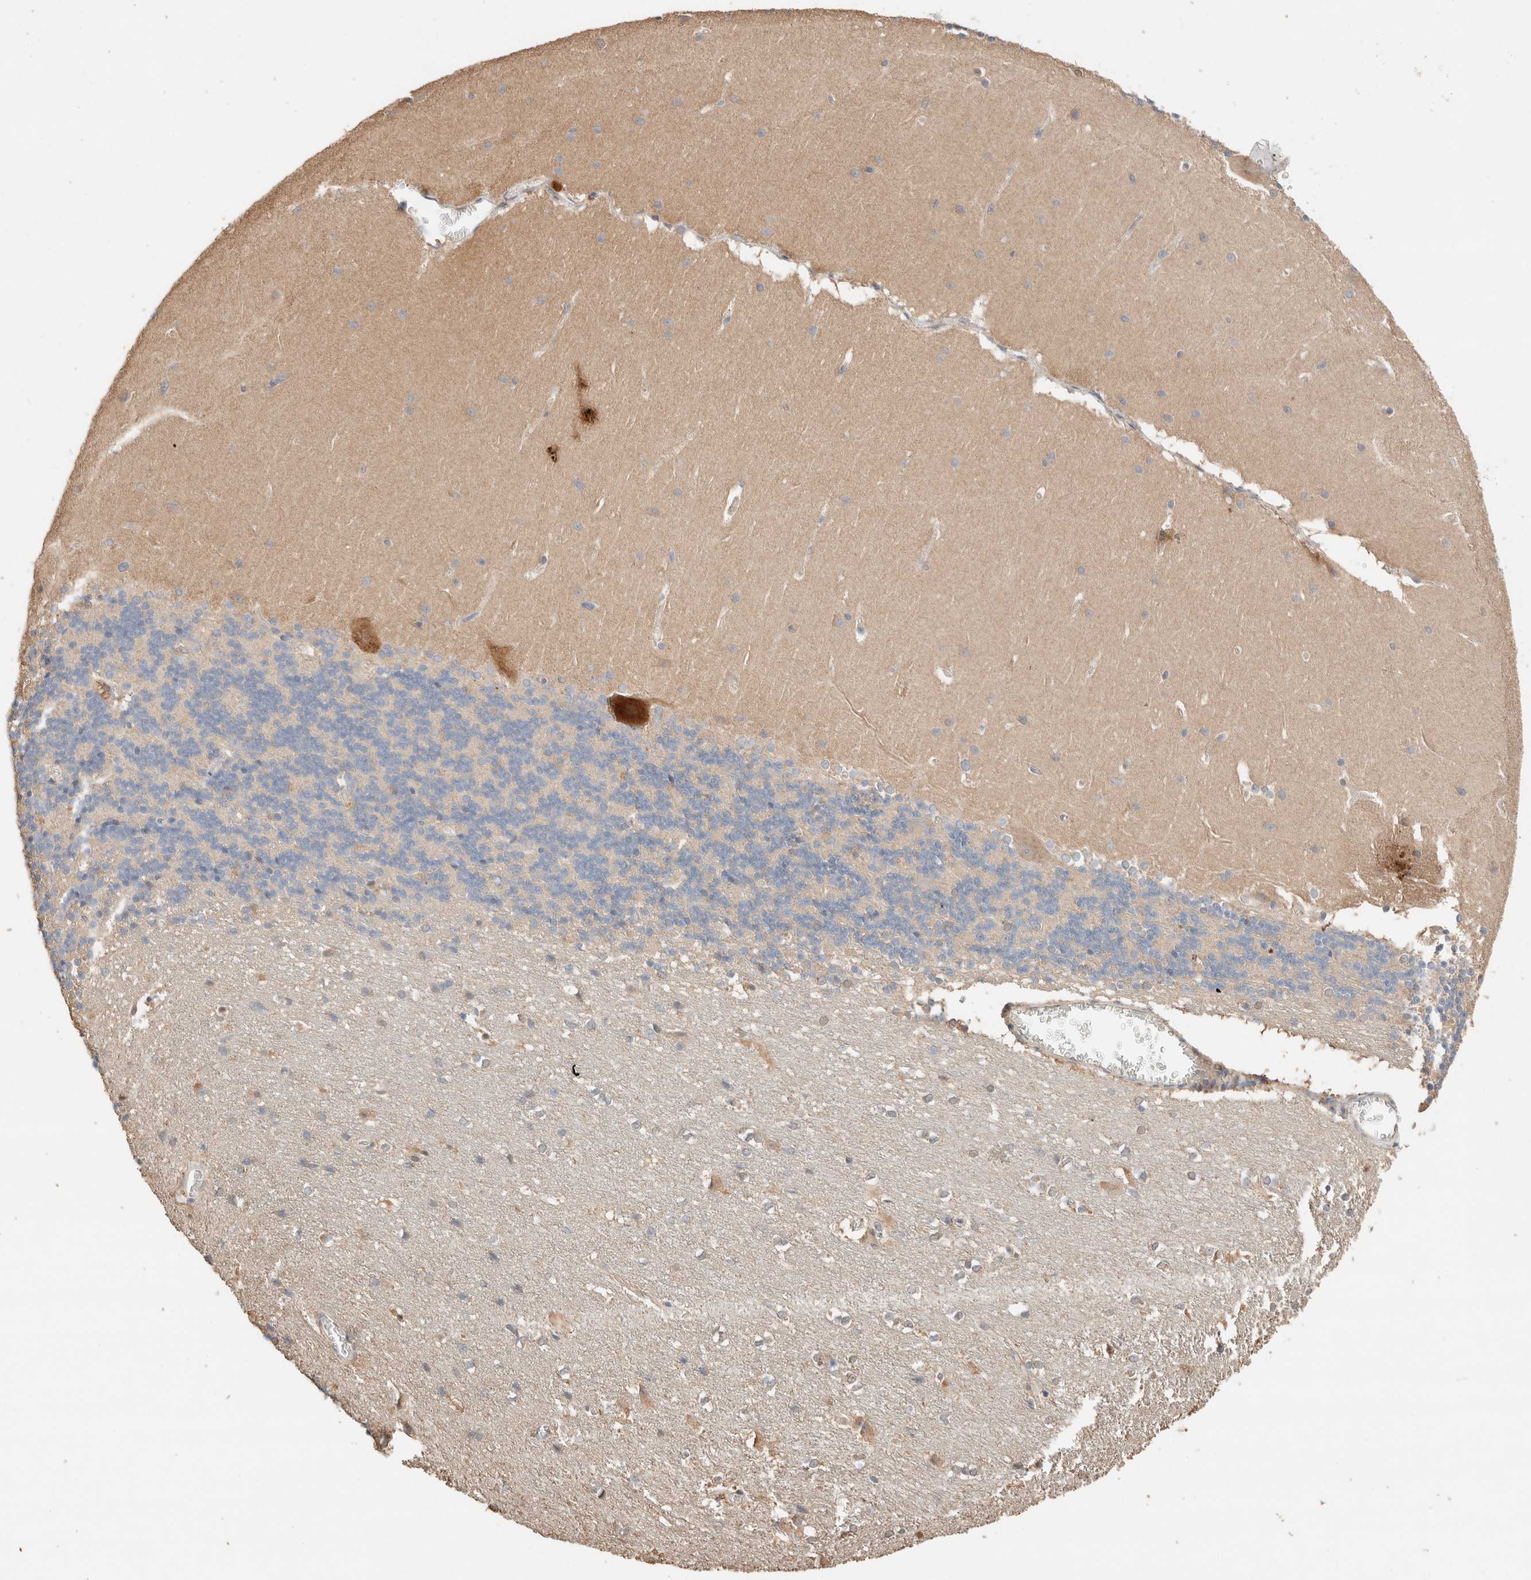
{"staining": {"intensity": "weak", "quantity": "25%-75%", "location": "cytoplasmic/membranous"}, "tissue": "cerebellum", "cell_type": "Cells in granular layer", "image_type": "normal", "snomed": [{"axis": "morphology", "description": "Normal tissue, NOS"}, {"axis": "topography", "description": "Cerebellum"}], "caption": "Immunohistochemistry photomicrograph of benign cerebellum: human cerebellum stained using IHC exhibits low levels of weak protein expression localized specifically in the cytoplasmic/membranous of cells in granular layer, appearing as a cytoplasmic/membranous brown color.", "gene": "TUBD1", "patient": {"sex": "female", "age": 19}}